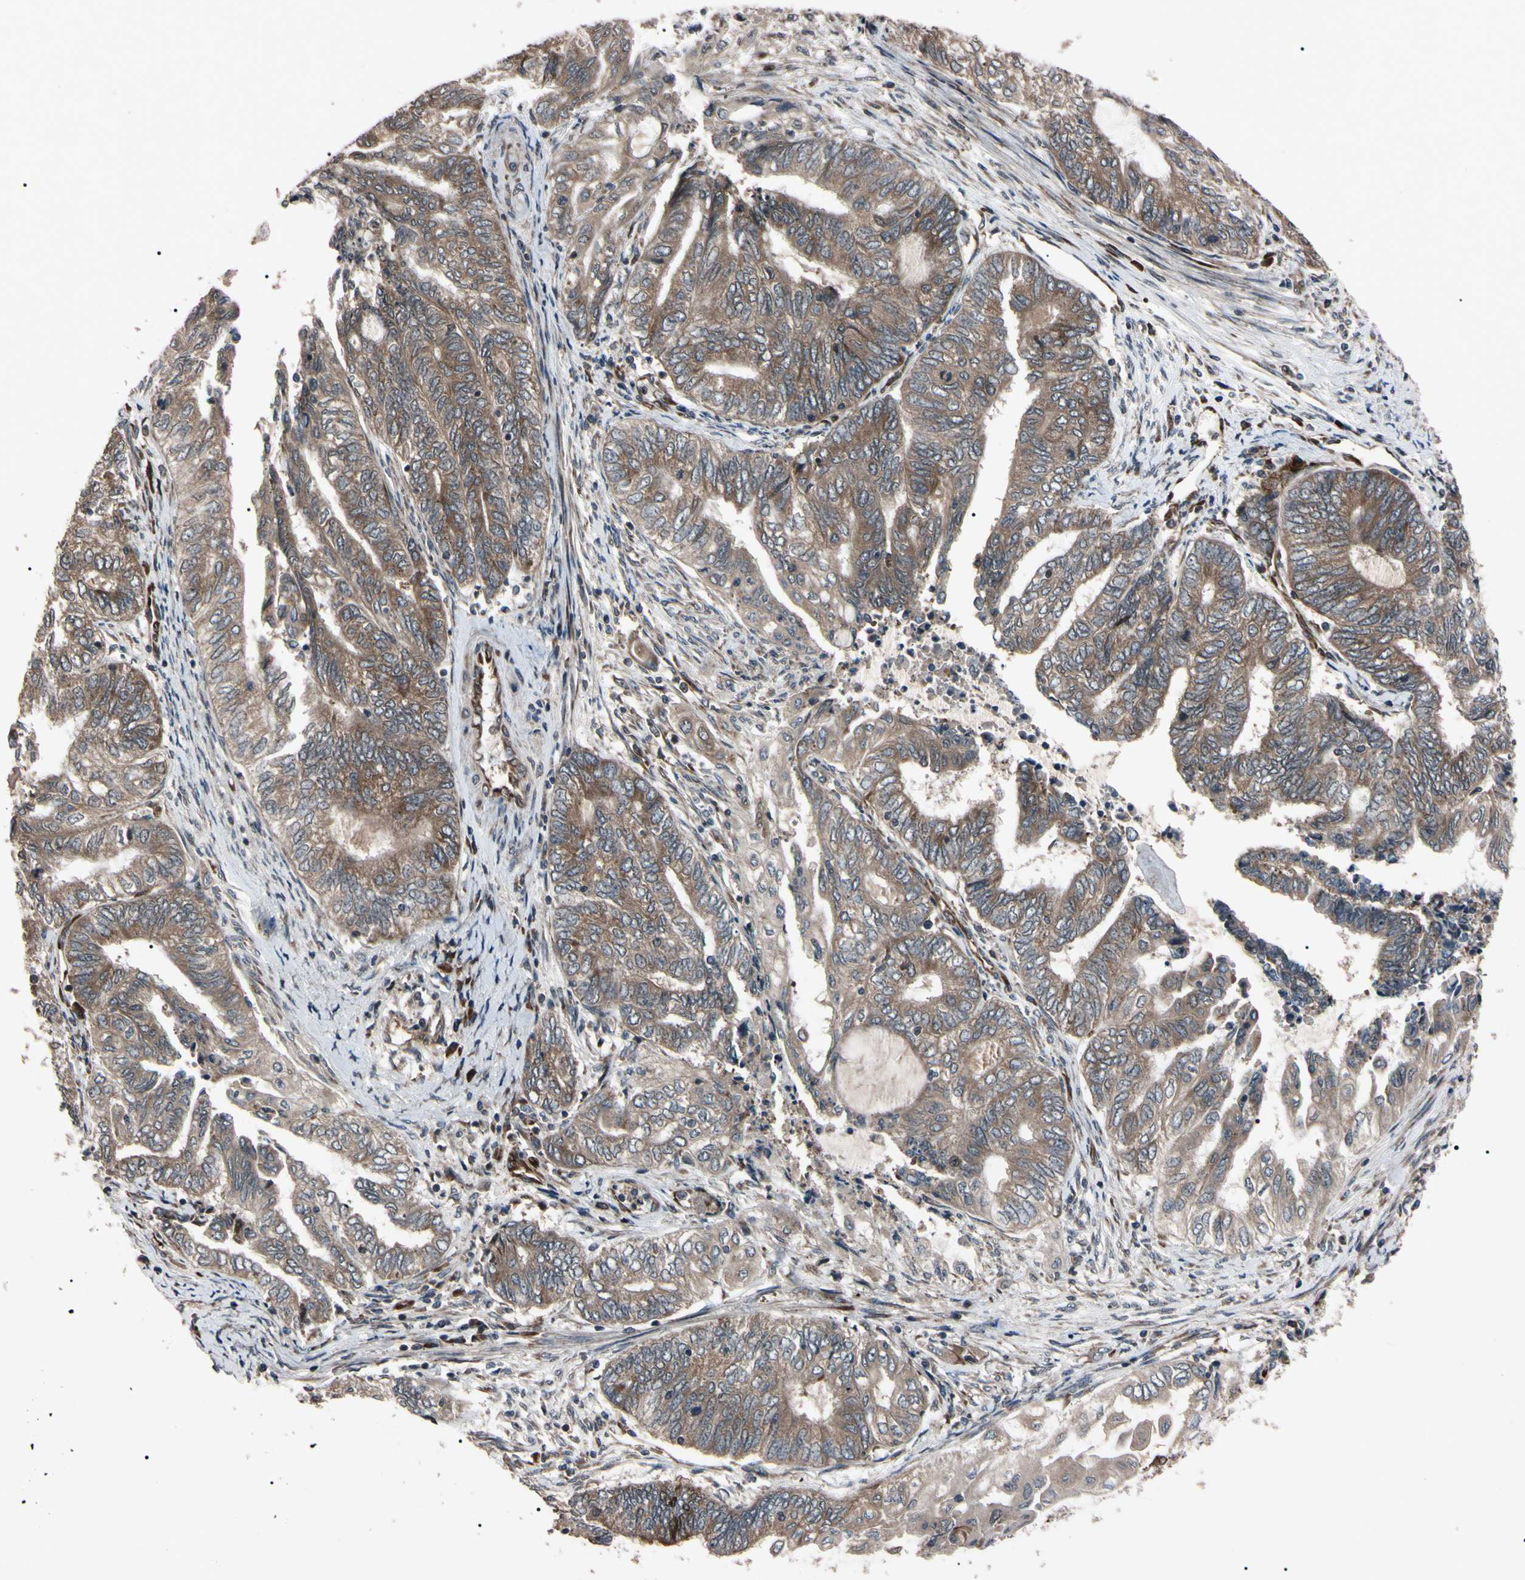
{"staining": {"intensity": "strong", "quantity": ">75%", "location": "cytoplasmic/membranous"}, "tissue": "endometrial cancer", "cell_type": "Tumor cells", "image_type": "cancer", "snomed": [{"axis": "morphology", "description": "Adenocarcinoma, NOS"}, {"axis": "topography", "description": "Uterus"}, {"axis": "topography", "description": "Endometrium"}], "caption": "Immunohistochemical staining of human endometrial cancer reveals high levels of strong cytoplasmic/membranous protein positivity in approximately >75% of tumor cells. Nuclei are stained in blue.", "gene": "GUCY1B1", "patient": {"sex": "female", "age": 70}}